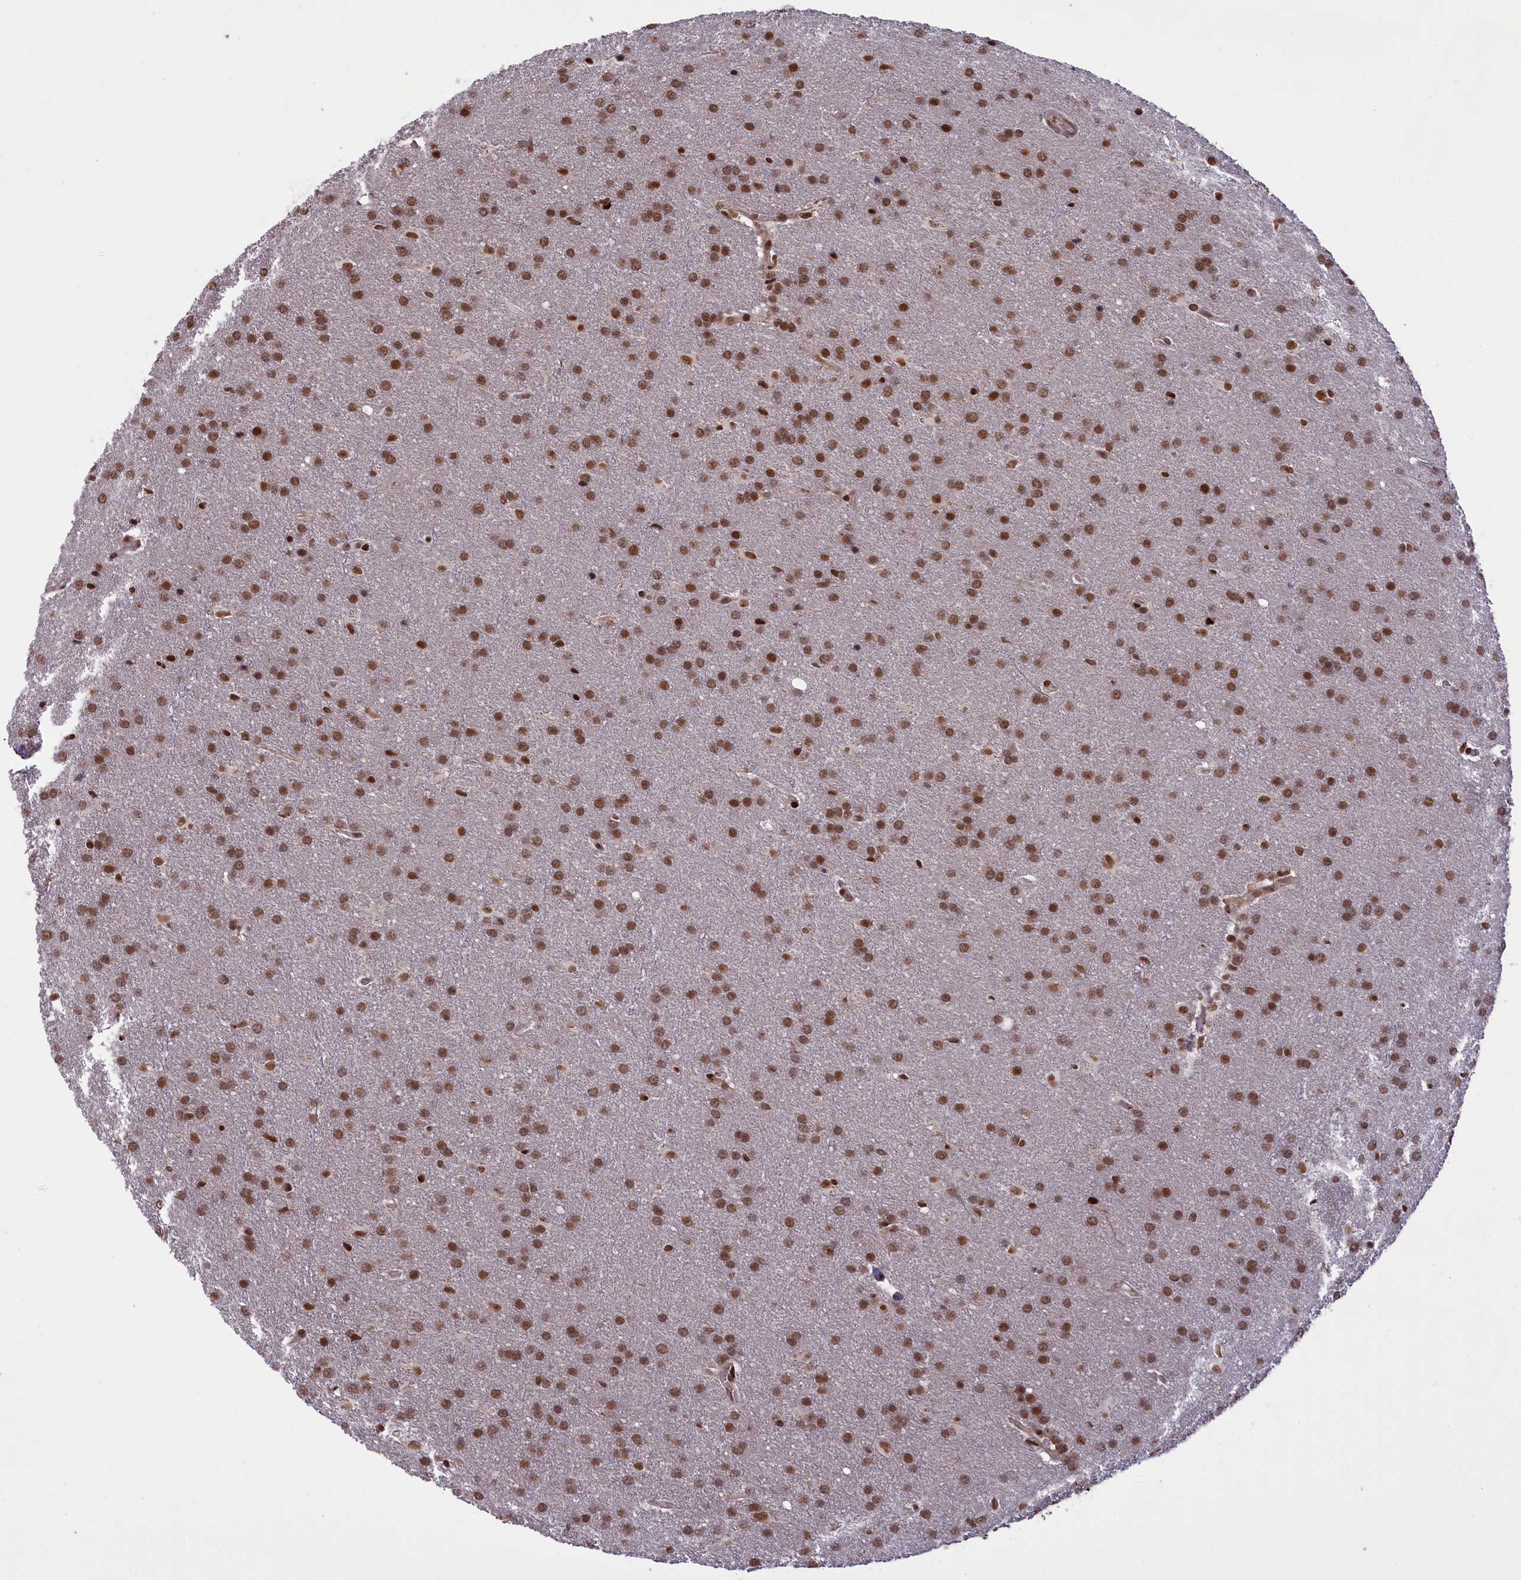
{"staining": {"intensity": "moderate", "quantity": ">75%", "location": "nuclear"}, "tissue": "glioma", "cell_type": "Tumor cells", "image_type": "cancer", "snomed": [{"axis": "morphology", "description": "Glioma, malignant, Low grade"}, {"axis": "topography", "description": "Brain"}], "caption": "This micrograph exhibits IHC staining of human glioma, with medium moderate nuclear staining in approximately >75% of tumor cells.", "gene": "RELB", "patient": {"sex": "female", "age": 32}}